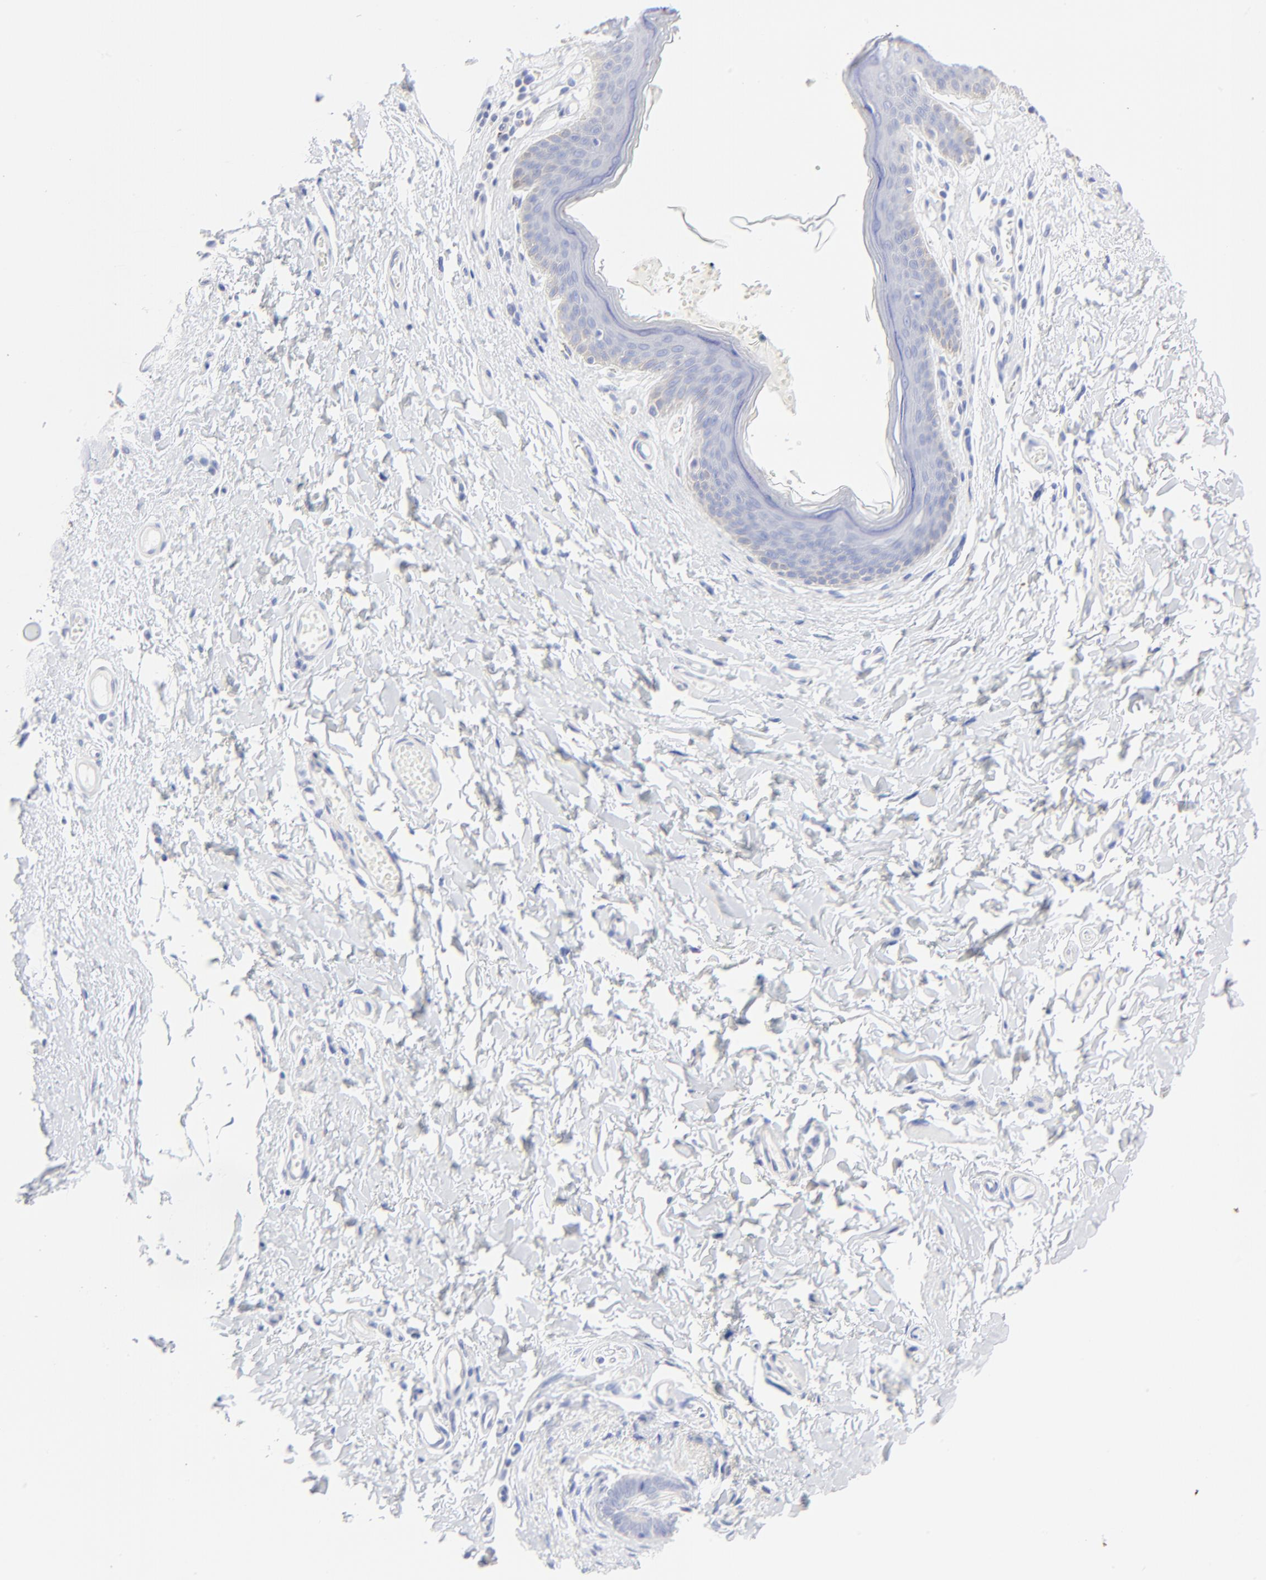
{"staining": {"intensity": "negative", "quantity": "none", "location": "none"}, "tissue": "skin", "cell_type": "Epidermal cells", "image_type": "normal", "snomed": [{"axis": "morphology", "description": "Normal tissue, NOS"}, {"axis": "morphology", "description": "Inflammation, NOS"}, {"axis": "topography", "description": "Vulva"}], "caption": "IHC micrograph of benign skin stained for a protein (brown), which demonstrates no staining in epidermal cells.", "gene": "PSD3", "patient": {"sex": "female", "age": 84}}